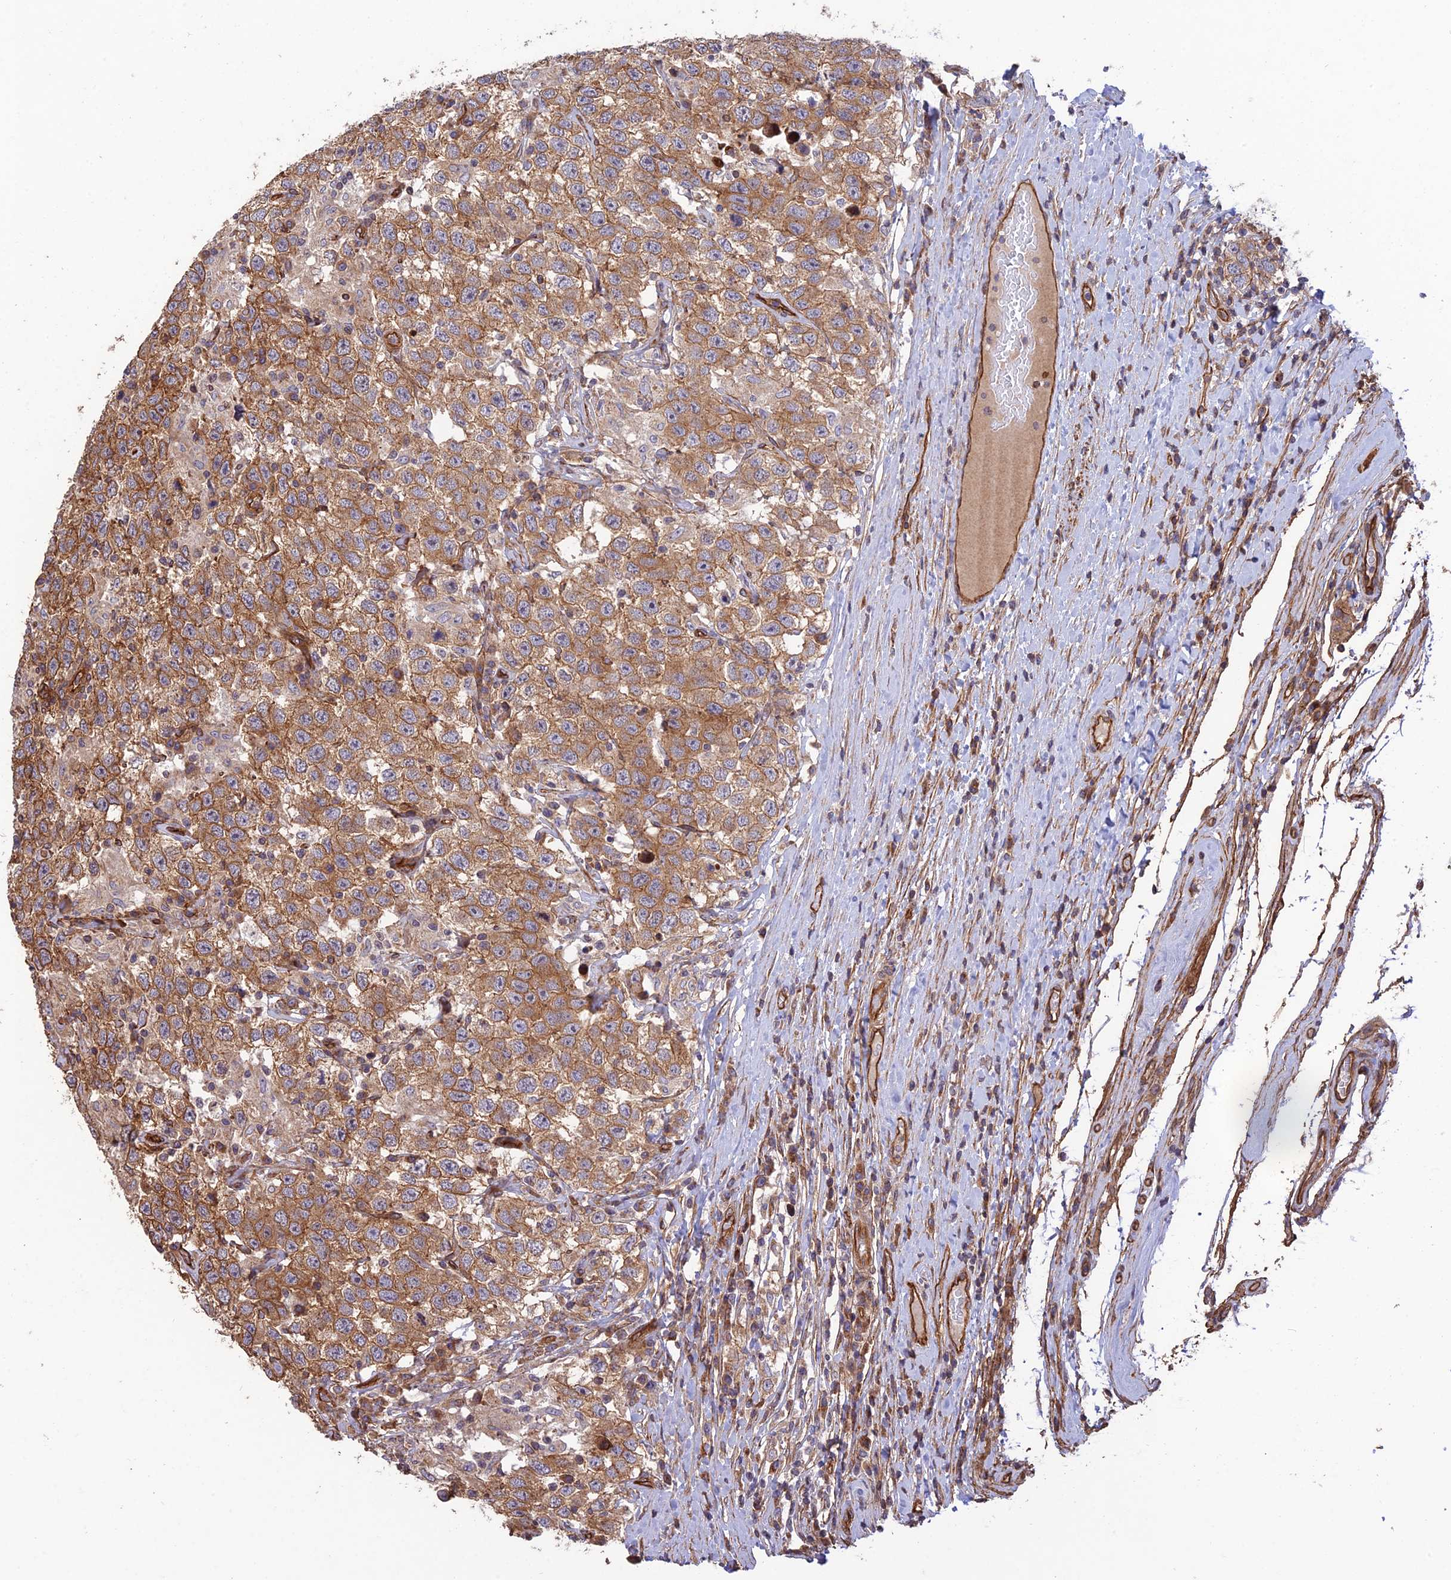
{"staining": {"intensity": "moderate", "quantity": ">75%", "location": "cytoplasmic/membranous"}, "tissue": "testis cancer", "cell_type": "Tumor cells", "image_type": "cancer", "snomed": [{"axis": "morphology", "description": "Seminoma, NOS"}, {"axis": "topography", "description": "Testis"}], "caption": "Testis cancer stained with a protein marker reveals moderate staining in tumor cells.", "gene": "HOMER2", "patient": {"sex": "male", "age": 41}}